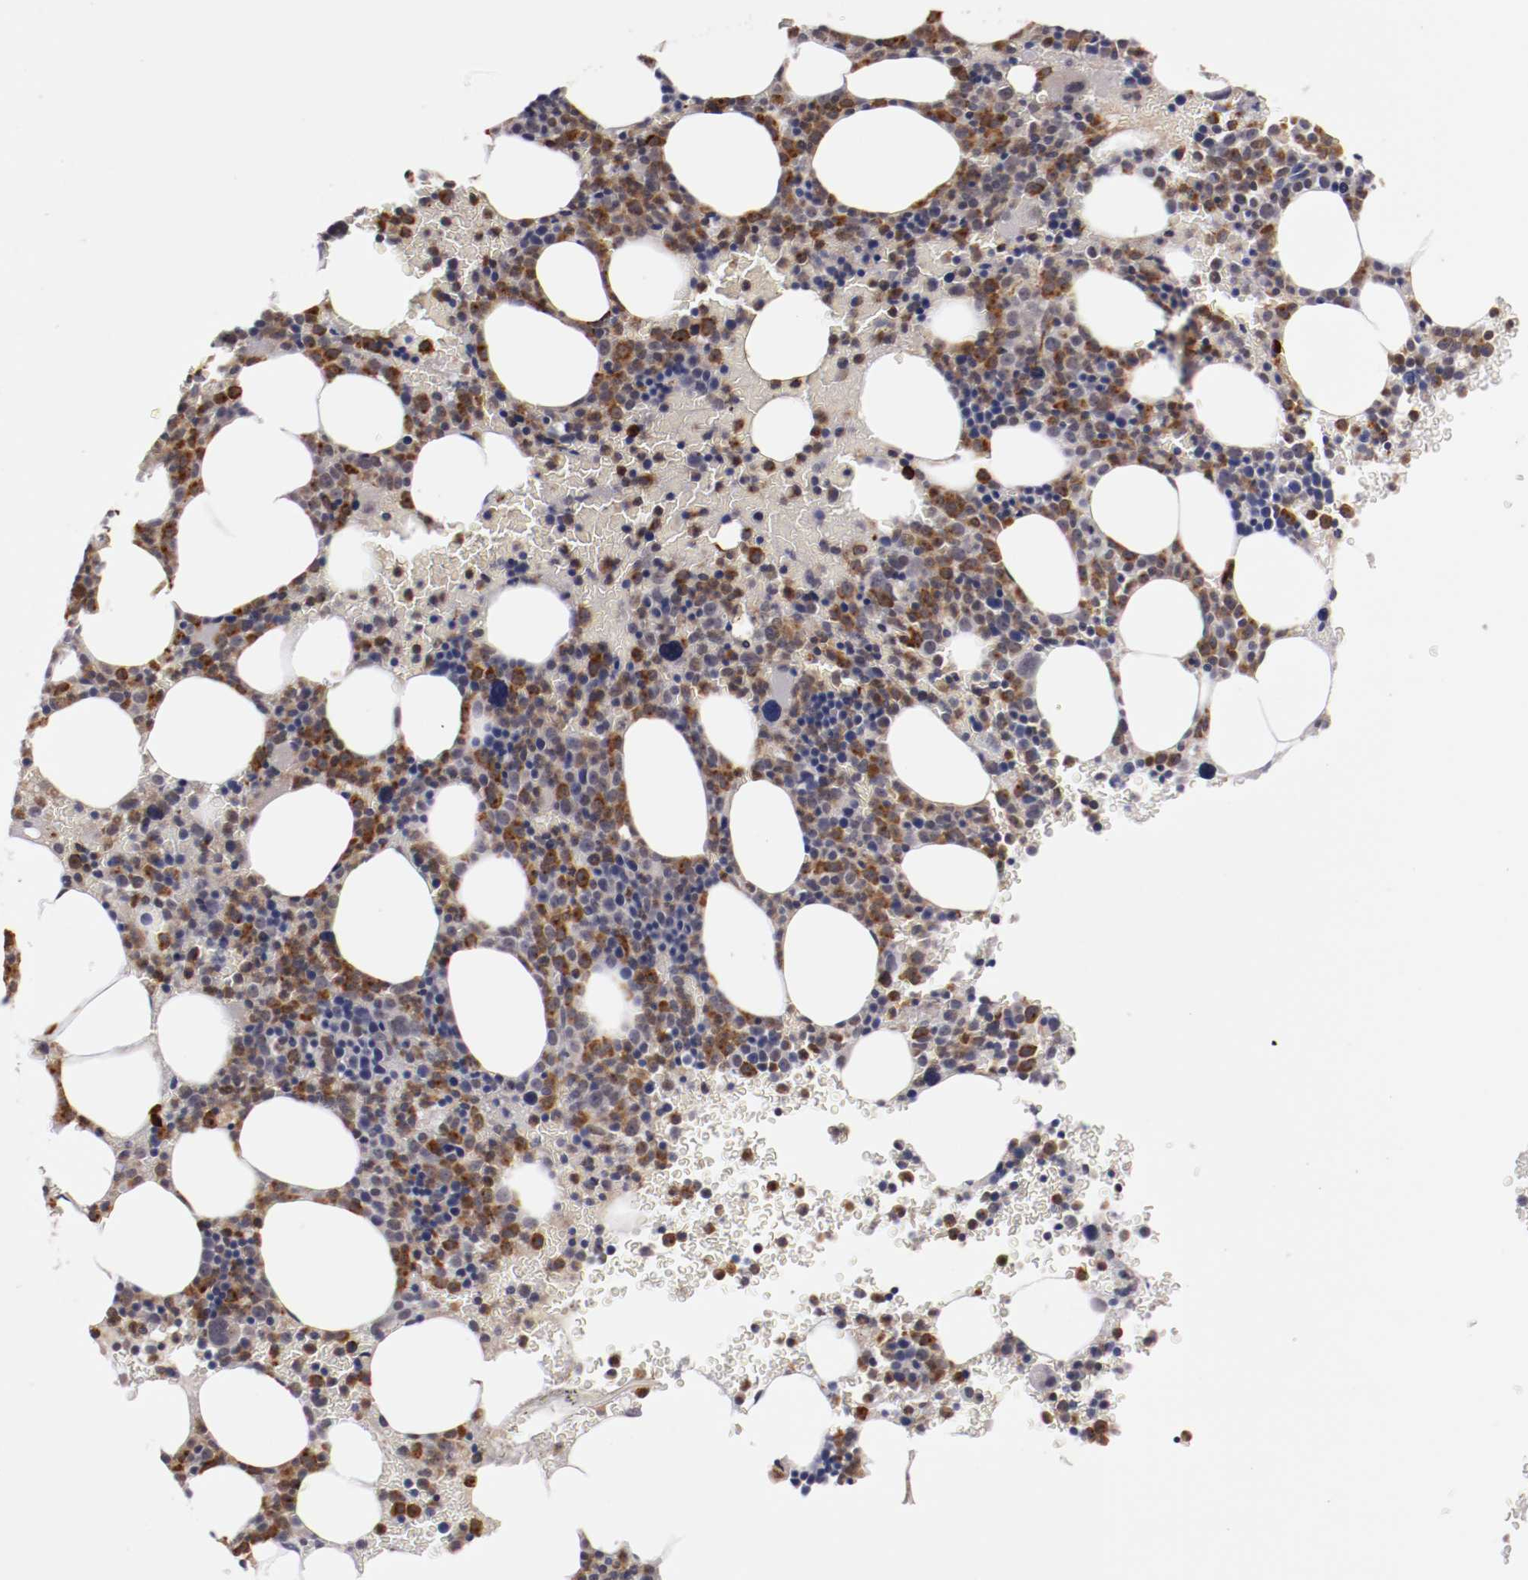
{"staining": {"intensity": "moderate", "quantity": "25%-75%", "location": "cytoplasmic/membranous"}, "tissue": "bone marrow", "cell_type": "Hematopoietic cells", "image_type": "normal", "snomed": [{"axis": "morphology", "description": "Normal tissue, NOS"}, {"axis": "topography", "description": "Bone marrow"}], "caption": "Immunohistochemistry (IHC) image of normal bone marrow: bone marrow stained using immunohistochemistry (IHC) reveals medium levels of moderate protein expression localized specifically in the cytoplasmic/membranous of hematopoietic cells, appearing as a cytoplasmic/membranous brown color.", "gene": "STX3", "patient": {"sex": "male", "age": 68}}